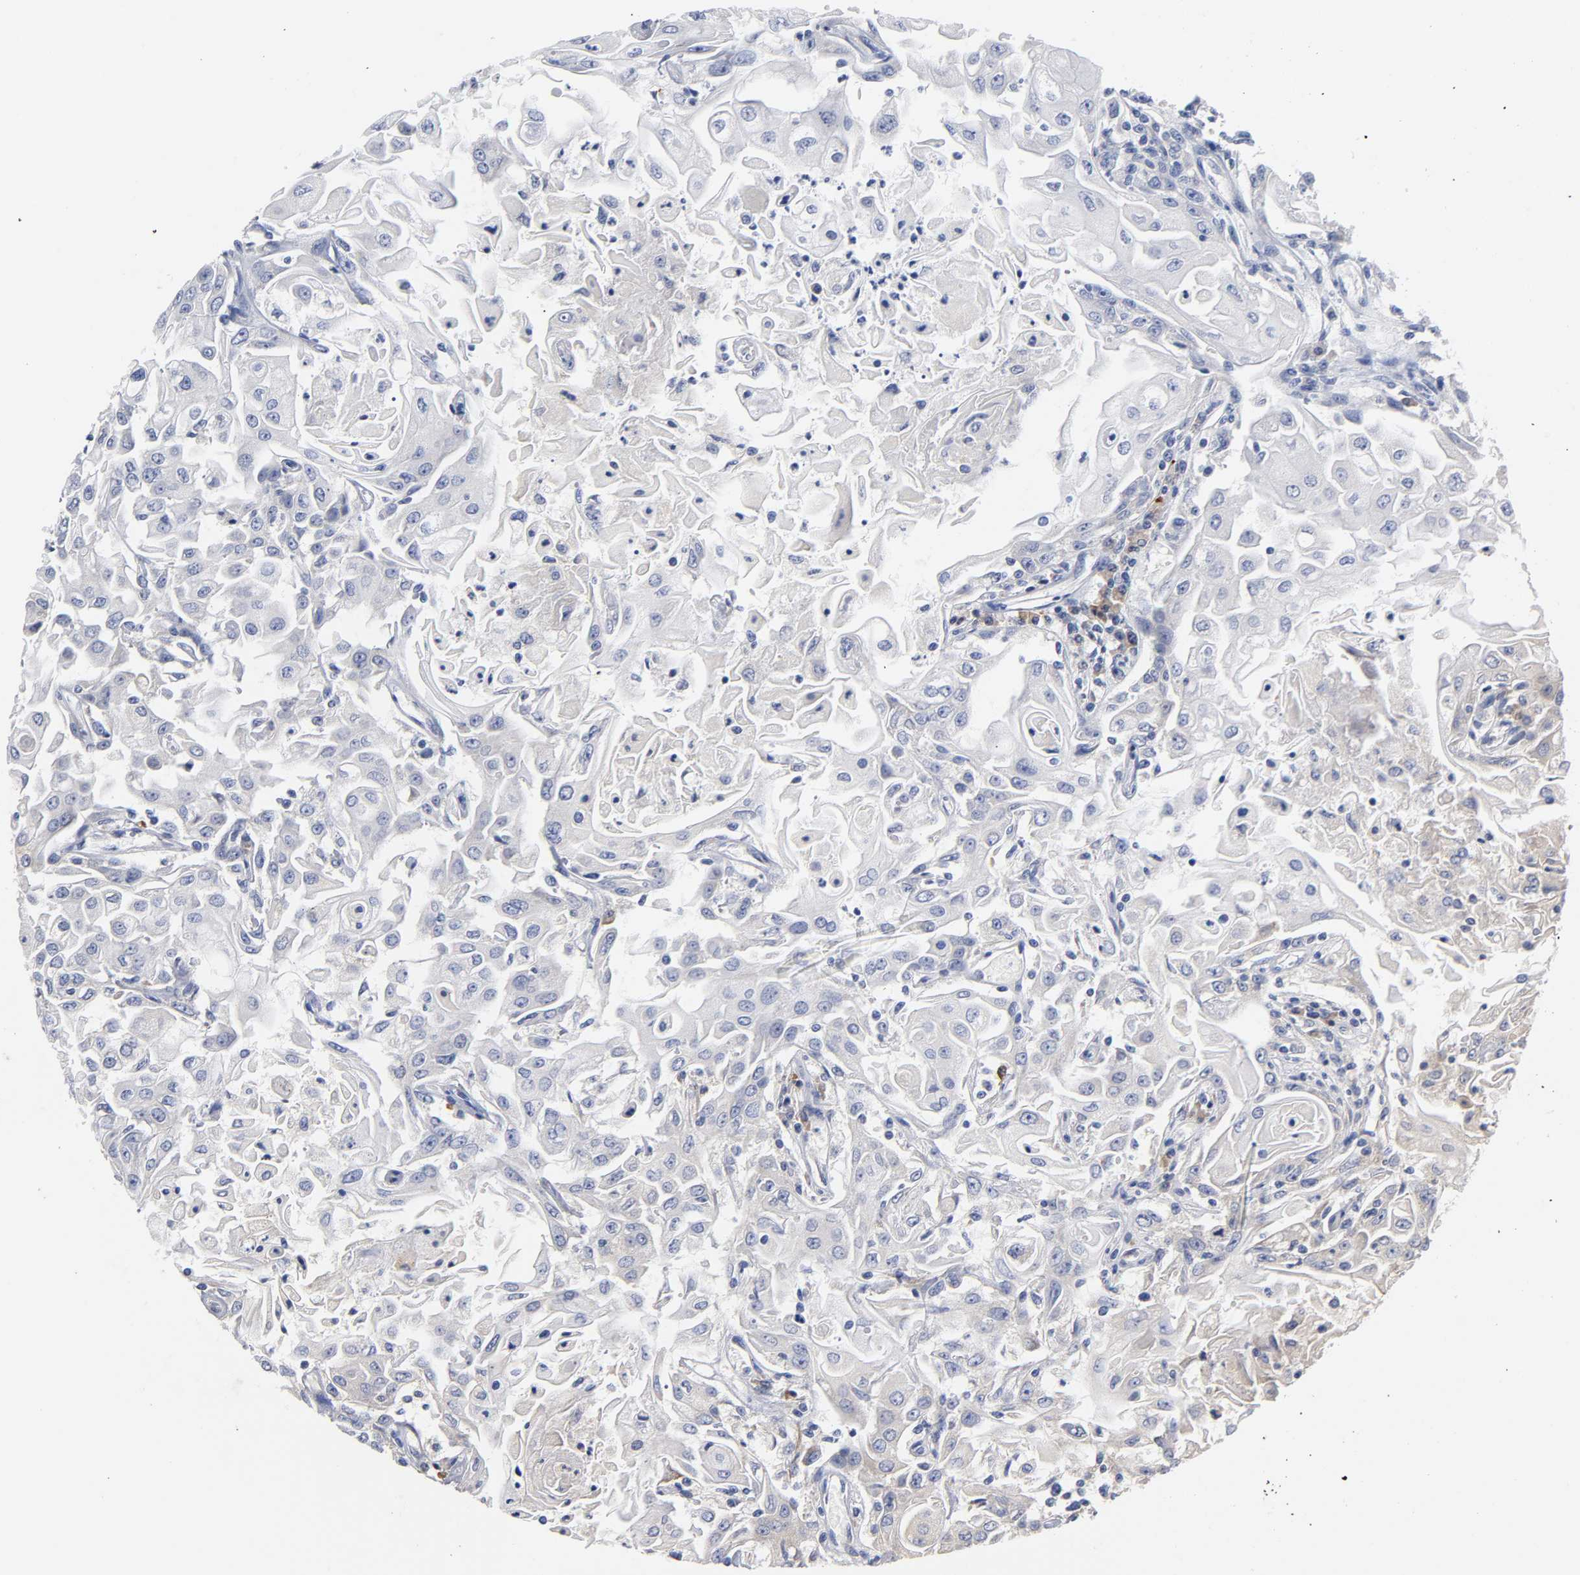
{"staining": {"intensity": "weak", "quantity": "<25%", "location": "cytoplasmic/membranous"}, "tissue": "head and neck cancer", "cell_type": "Tumor cells", "image_type": "cancer", "snomed": [{"axis": "morphology", "description": "Squamous cell carcinoma, NOS"}, {"axis": "topography", "description": "Oral tissue"}, {"axis": "topography", "description": "Head-Neck"}], "caption": "Immunohistochemistry (IHC) of head and neck cancer displays no positivity in tumor cells.", "gene": "RPS29", "patient": {"sex": "female", "age": 76}}